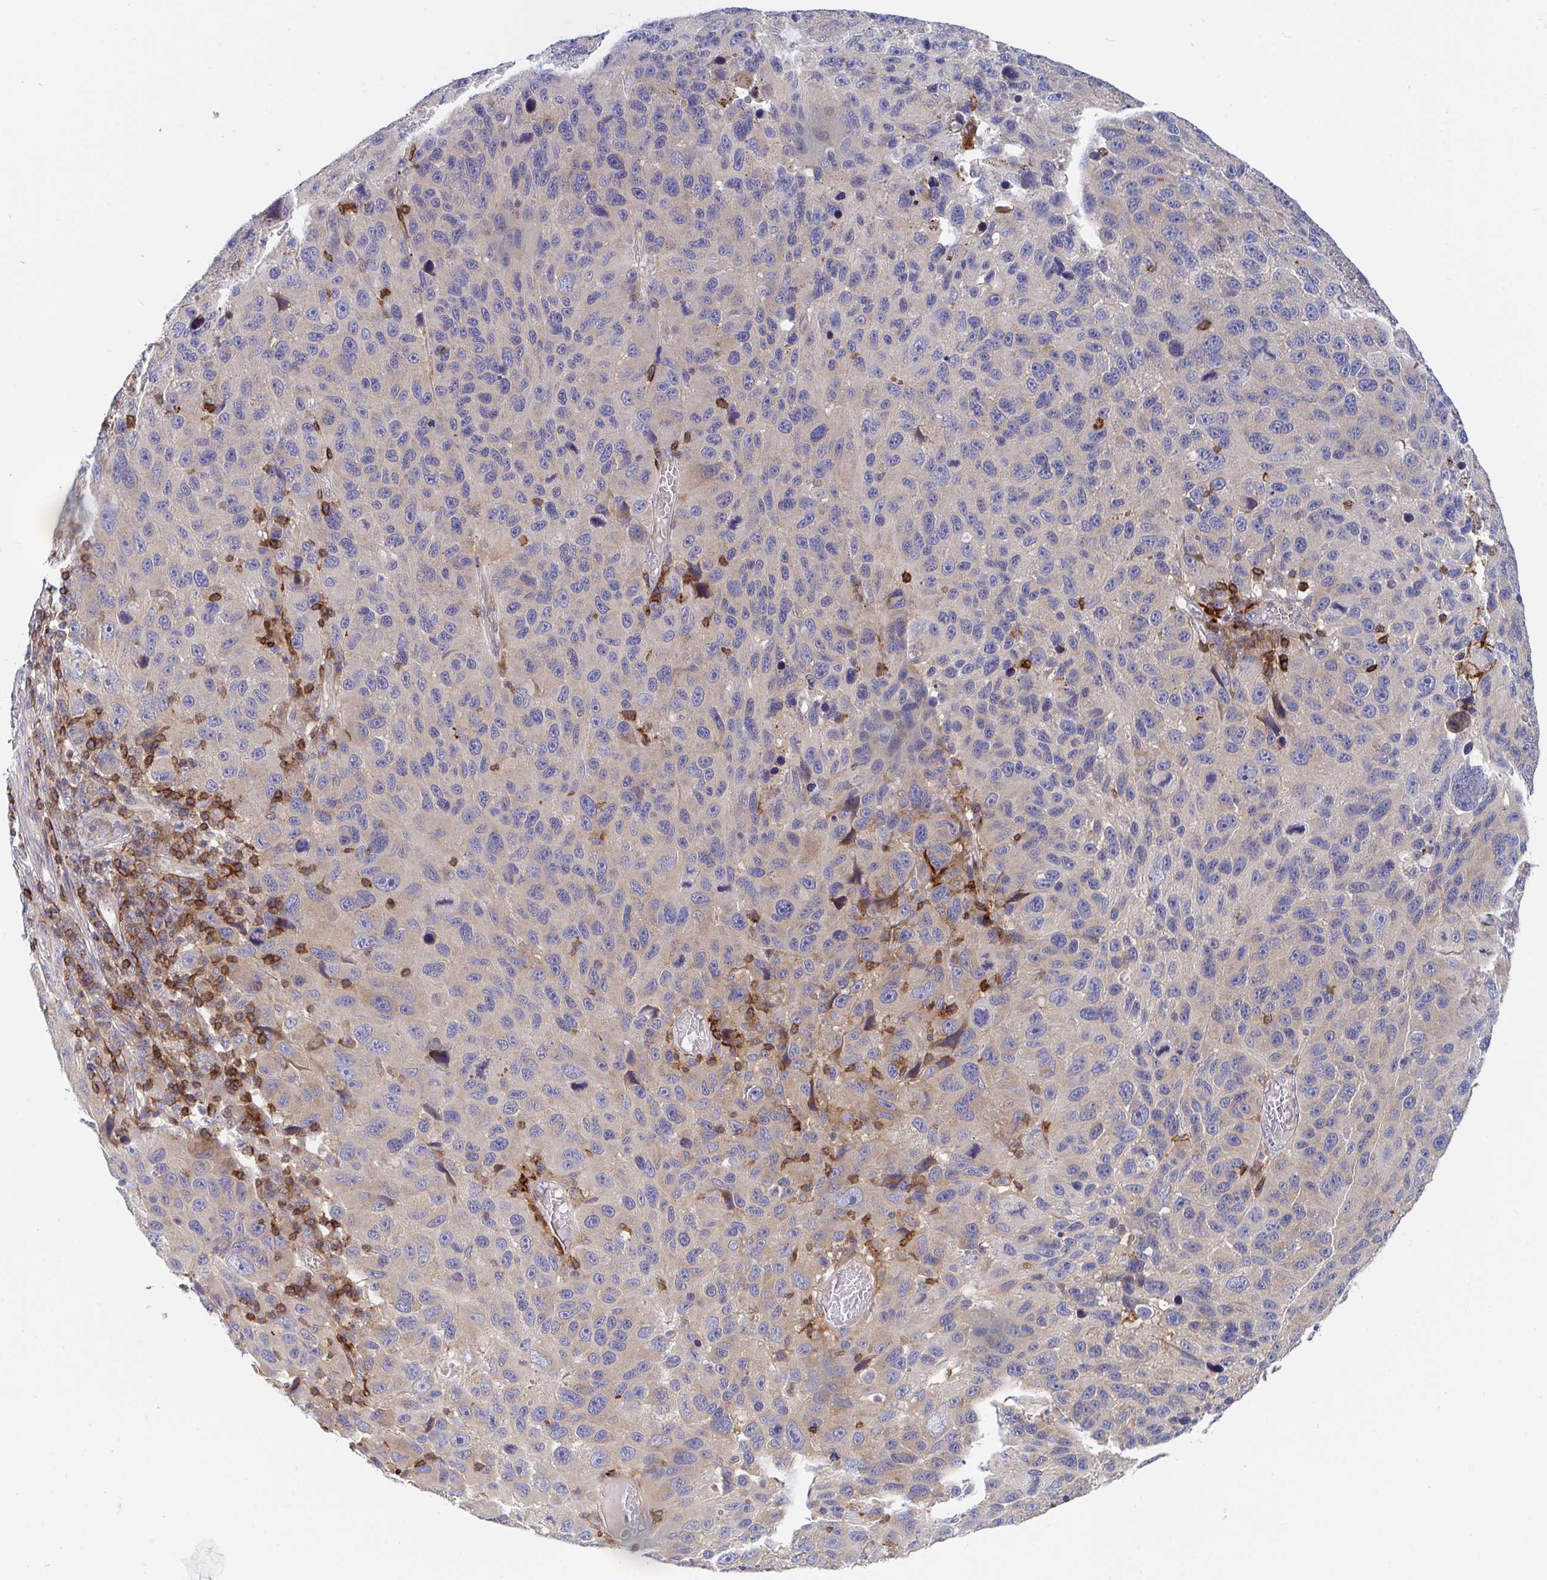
{"staining": {"intensity": "weak", "quantity": "<25%", "location": "cytoplasmic/membranous"}, "tissue": "melanoma", "cell_type": "Tumor cells", "image_type": "cancer", "snomed": [{"axis": "morphology", "description": "Malignant melanoma, NOS"}, {"axis": "topography", "description": "Skin"}], "caption": "This is an immunohistochemistry (IHC) histopathology image of malignant melanoma. There is no expression in tumor cells.", "gene": "FRMD3", "patient": {"sex": "male", "age": 53}}